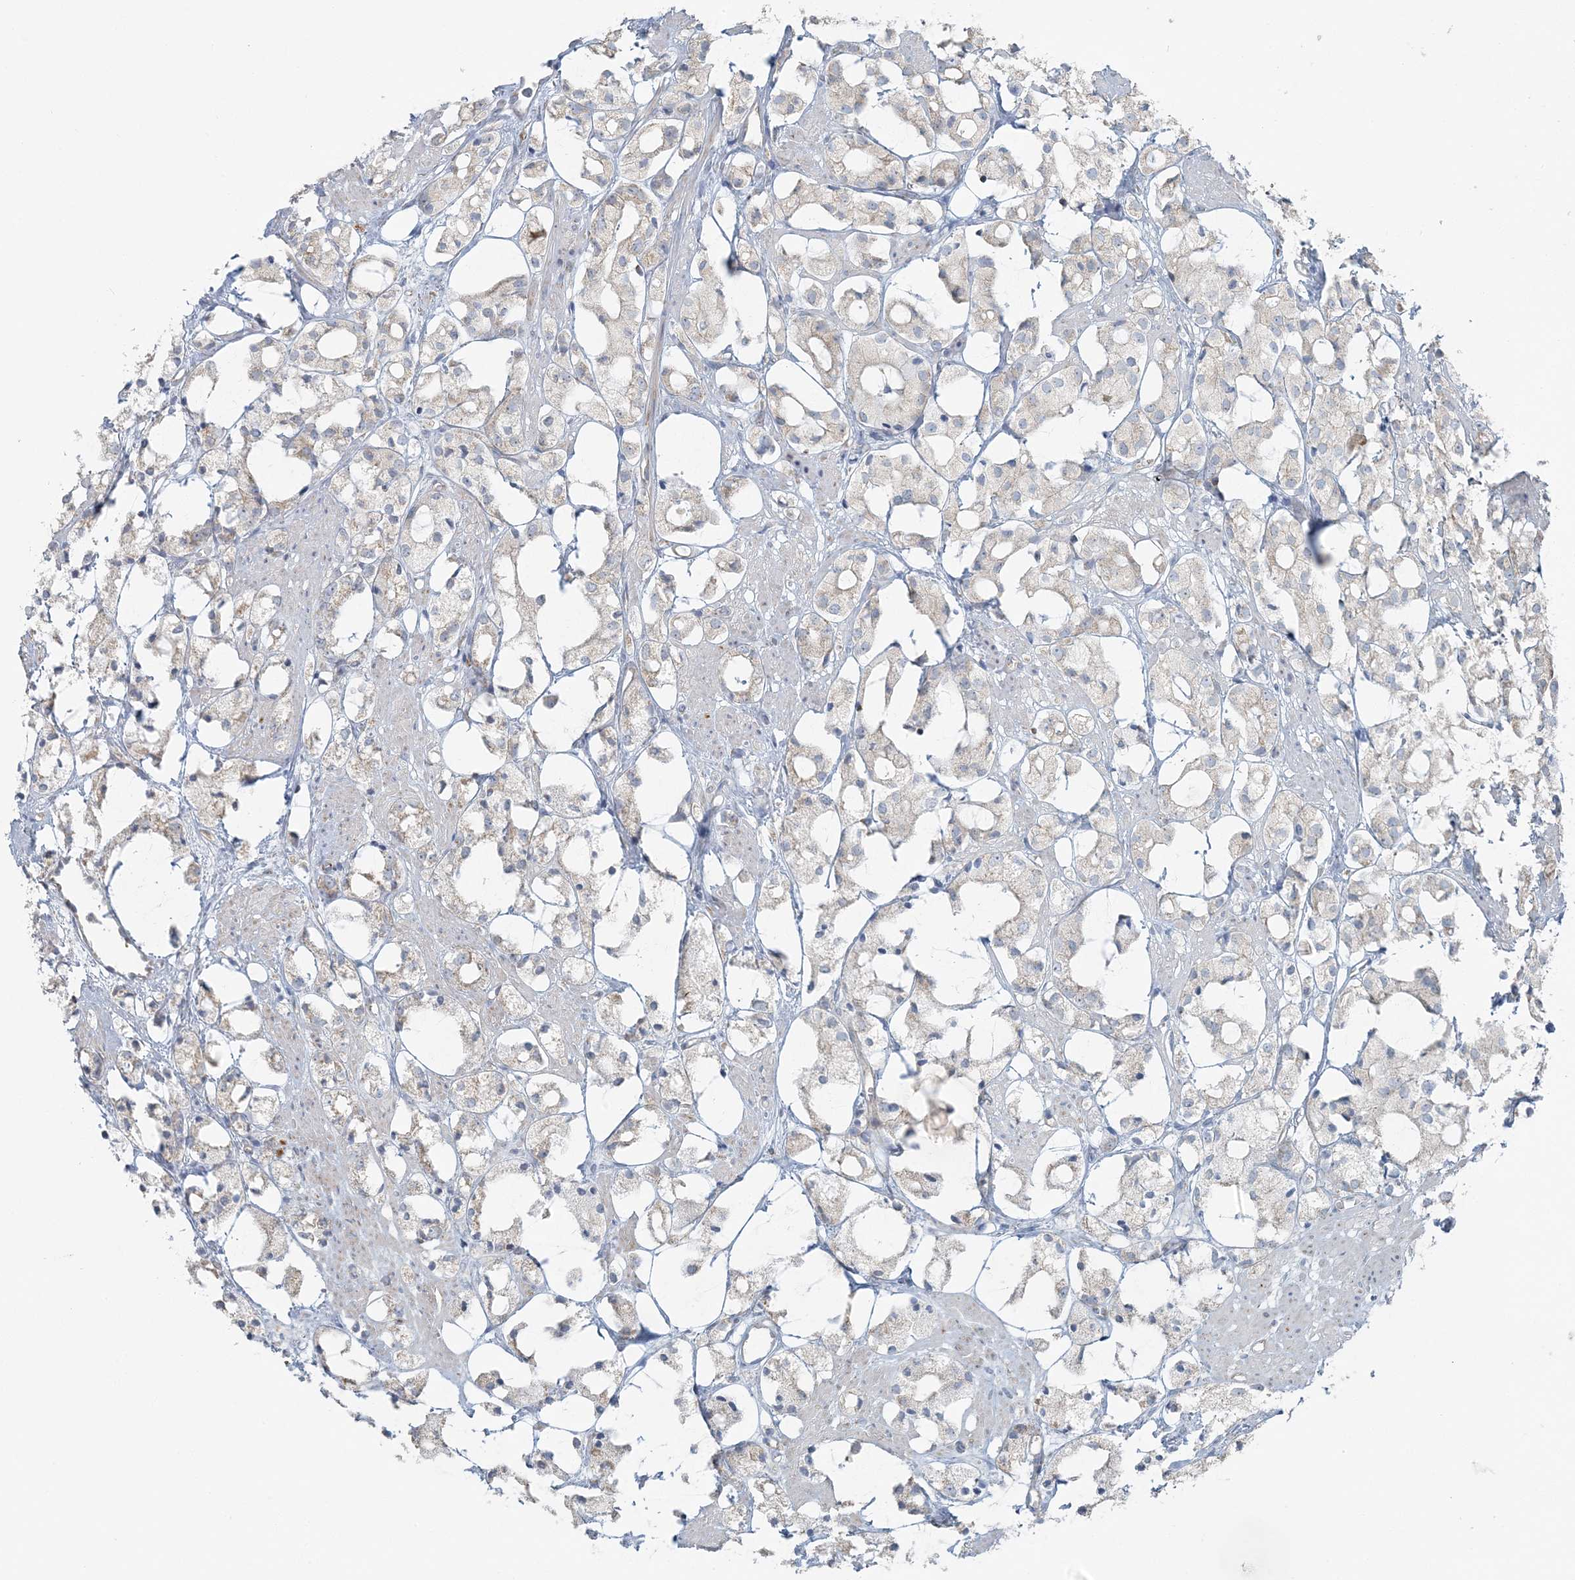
{"staining": {"intensity": "negative", "quantity": "none", "location": "none"}, "tissue": "prostate cancer", "cell_type": "Tumor cells", "image_type": "cancer", "snomed": [{"axis": "morphology", "description": "Adenocarcinoma, High grade"}, {"axis": "topography", "description": "Prostate"}], "caption": "Immunohistochemical staining of high-grade adenocarcinoma (prostate) displays no significant staining in tumor cells.", "gene": "SLC22A16", "patient": {"sex": "male", "age": 85}}